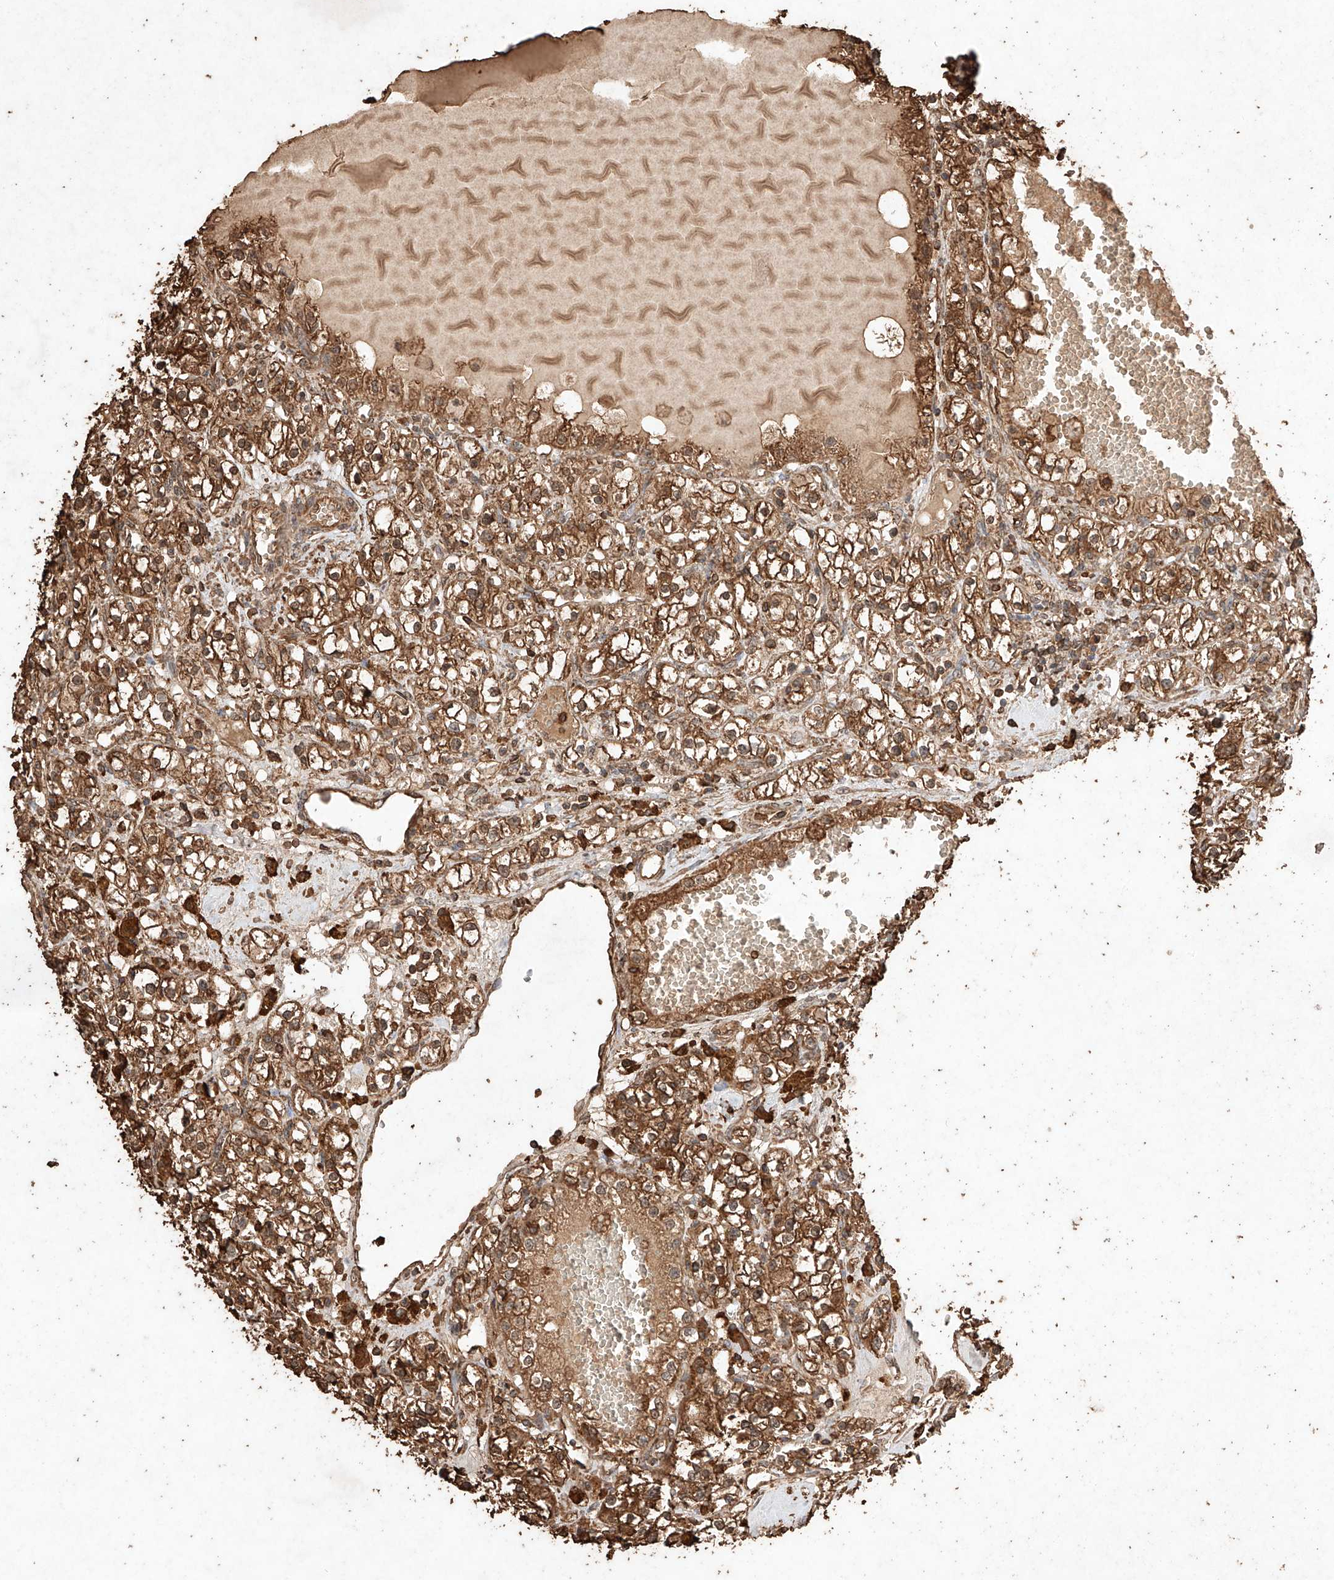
{"staining": {"intensity": "strong", "quantity": ">75%", "location": "cytoplasmic/membranous"}, "tissue": "renal cancer", "cell_type": "Tumor cells", "image_type": "cancer", "snomed": [{"axis": "morphology", "description": "Adenocarcinoma, NOS"}, {"axis": "topography", "description": "Kidney"}], "caption": "Human renal adenocarcinoma stained with a brown dye demonstrates strong cytoplasmic/membranous positive positivity in about >75% of tumor cells.", "gene": "M6PR", "patient": {"sex": "male", "age": 56}}